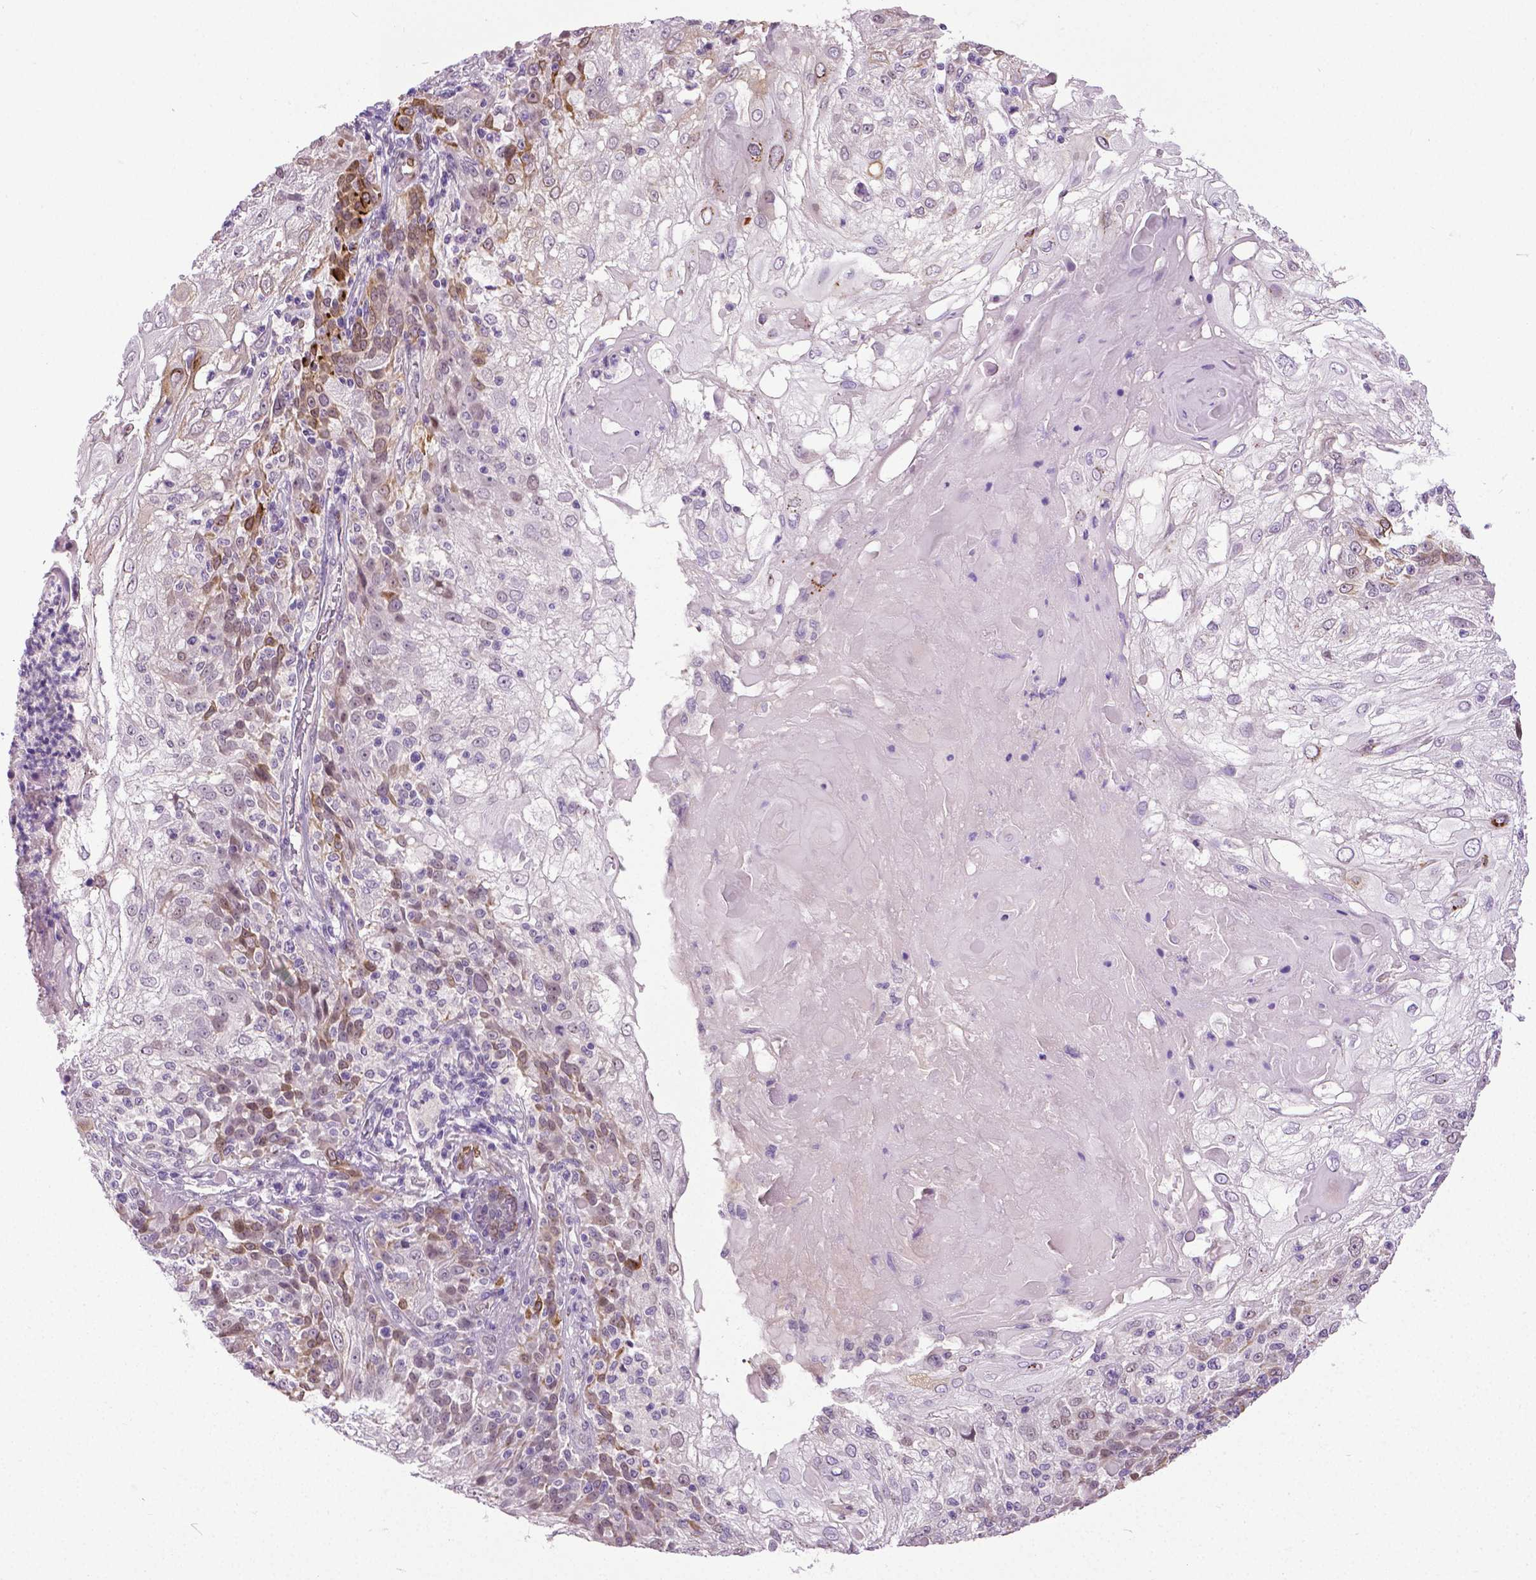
{"staining": {"intensity": "moderate", "quantity": "<25%", "location": "nuclear"}, "tissue": "skin cancer", "cell_type": "Tumor cells", "image_type": "cancer", "snomed": [{"axis": "morphology", "description": "Normal tissue, NOS"}, {"axis": "morphology", "description": "Squamous cell carcinoma, NOS"}, {"axis": "topography", "description": "Skin"}], "caption": "Skin cancer was stained to show a protein in brown. There is low levels of moderate nuclear staining in approximately <25% of tumor cells.", "gene": "PTGER3", "patient": {"sex": "female", "age": 83}}